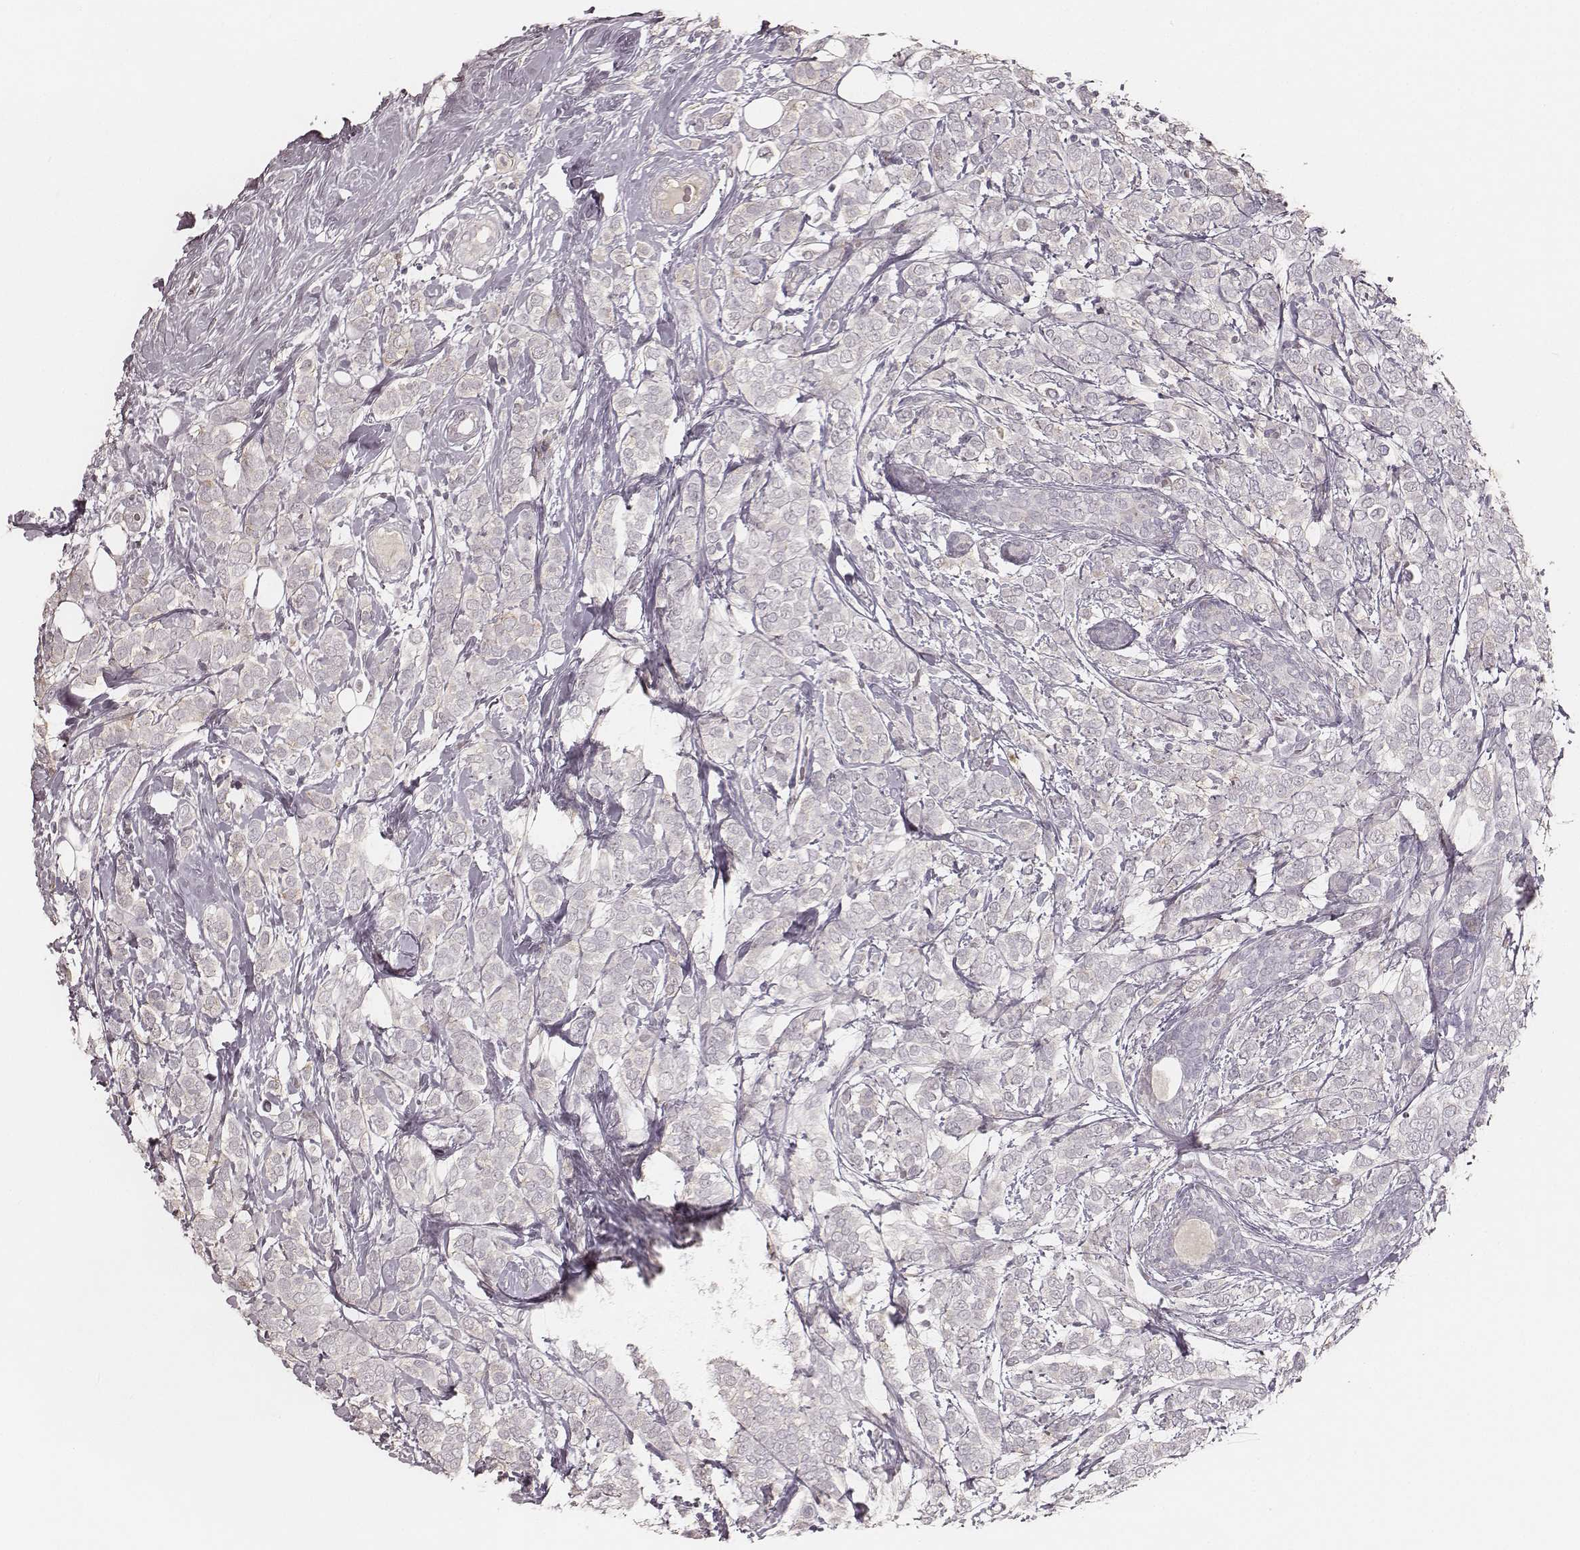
{"staining": {"intensity": "negative", "quantity": "none", "location": "none"}, "tissue": "breast cancer", "cell_type": "Tumor cells", "image_type": "cancer", "snomed": [{"axis": "morphology", "description": "Lobular carcinoma"}, {"axis": "topography", "description": "Breast"}], "caption": "Human lobular carcinoma (breast) stained for a protein using IHC displays no staining in tumor cells.", "gene": "MADCAM1", "patient": {"sex": "female", "age": 49}}